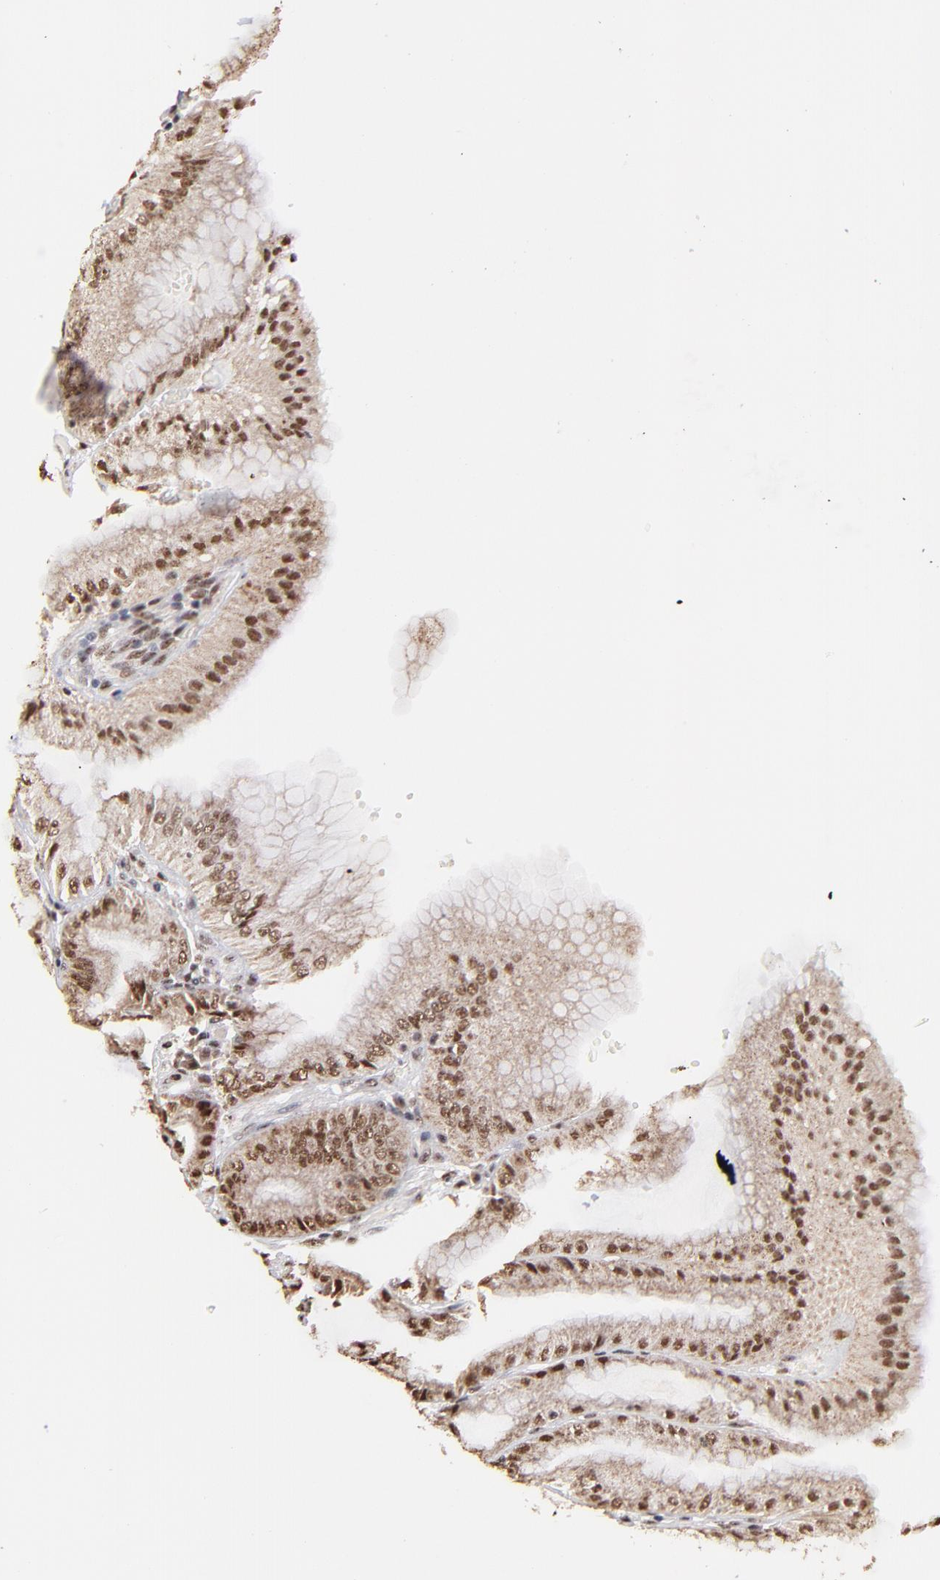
{"staining": {"intensity": "moderate", "quantity": ">75%", "location": "nuclear"}, "tissue": "stomach", "cell_type": "Glandular cells", "image_type": "normal", "snomed": [{"axis": "morphology", "description": "Normal tissue, NOS"}, {"axis": "topography", "description": "Stomach, lower"}], "caption": "Glandular cells exhibit medium levels of moderate nuclear staining in about >75% of cells in normal human stomach. The staining was performed using DAB (3,3'-diaminobenzidine), with brown indicating positive protein expression. Nuclei are stained blue with hematoxylin.", "gene": "ZNF670", "patient": {"sex": "male", "age": 71}}